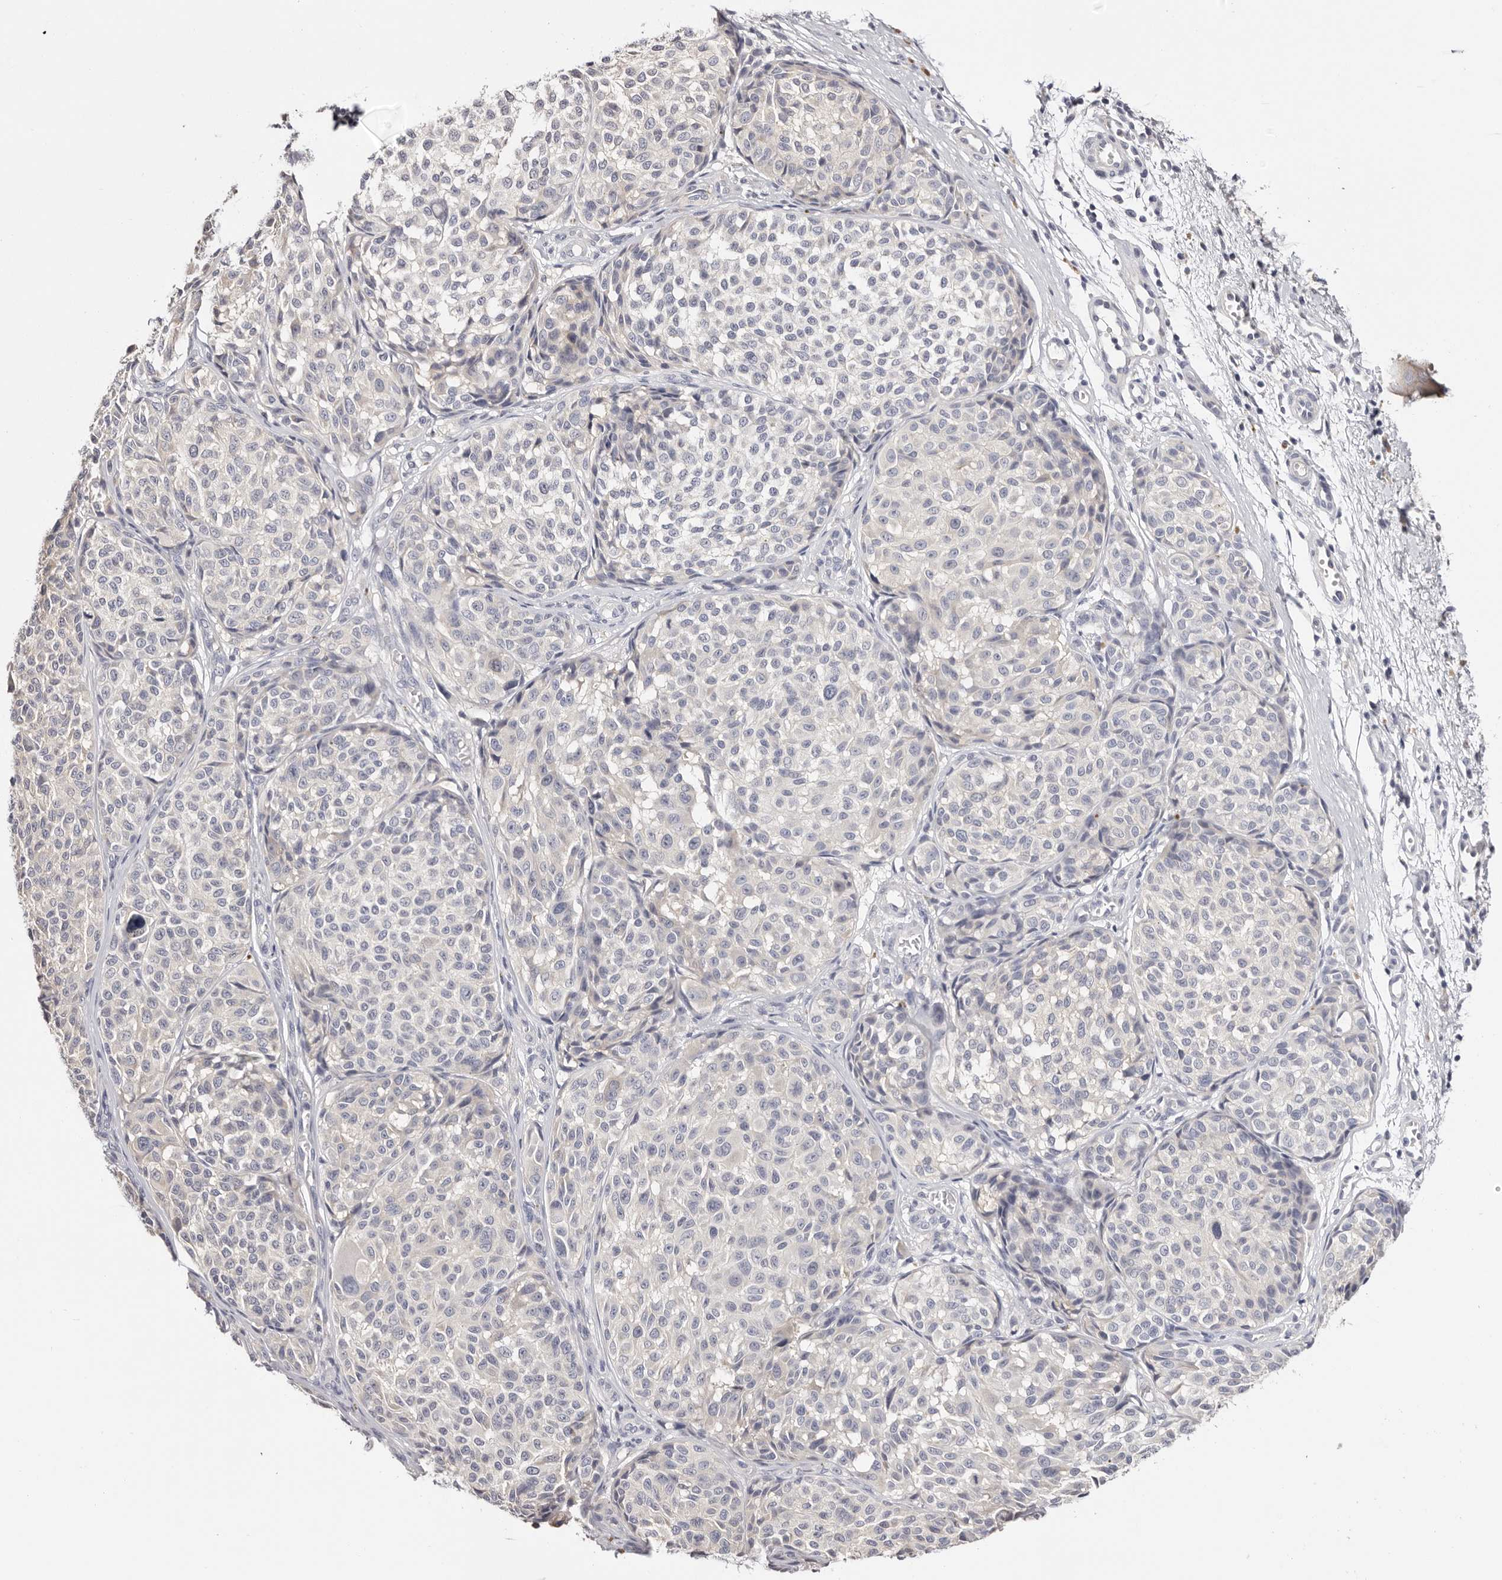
{"staining": {"intensity": "negative", "quantity": "none", "location": "none"}, "tissue": "melanoma", "cell_type": "Tumor cells", "image_type": "cancer", "snomed": [{"axis": "morphology", "description": "Malignant melanoma, NOS"}, {"axis": "topography", "description": "Skin"}], "caption": "Protein analysis of malignant melanoma reveals no significant expression in tumor cells.", "gene": "ROM1", "patient": {"sex": "male", "age": 83}}